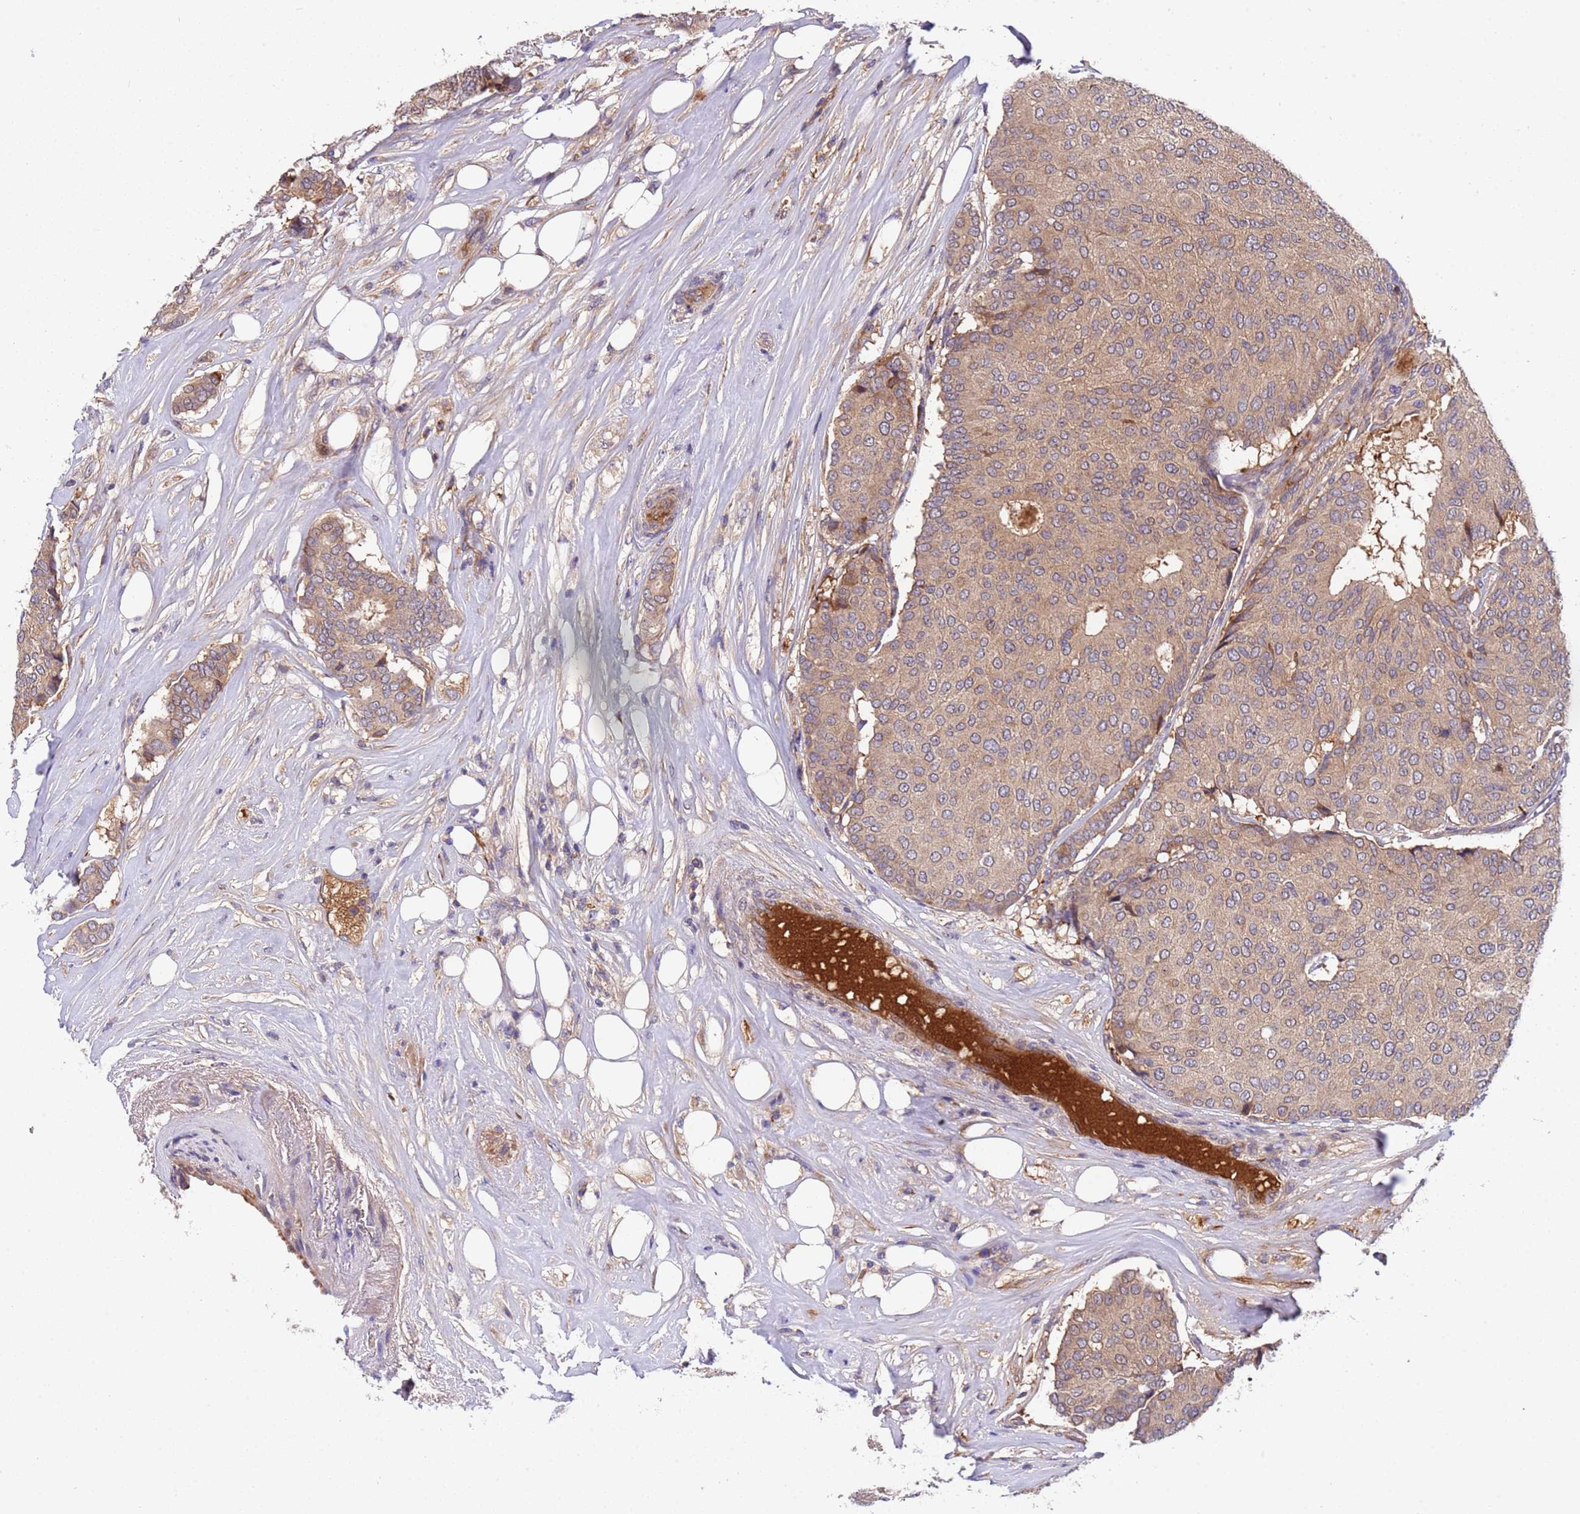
{"staining": {"intensity": "weak", "quantity": ">75%", "location": "cytoplasmic/membranous"}, "tissue": "breast cancer", "cell_type": "Tumor cells", "image_type": "cancer", "snomed": [{"axis": "morphology", "description": "Duct carcinoma"}, {"axis": "topography", "description": "Breast"}], "caption": "This image reveals breast cancer stained with IHC to label a protein in brown. The cytoplasmic/membranous of tumor cells show weak positivity for the protein. Nuclei are counter-stained blue.", "gene": "PARP16", "patient": {"sex": "female", "age": 75}}